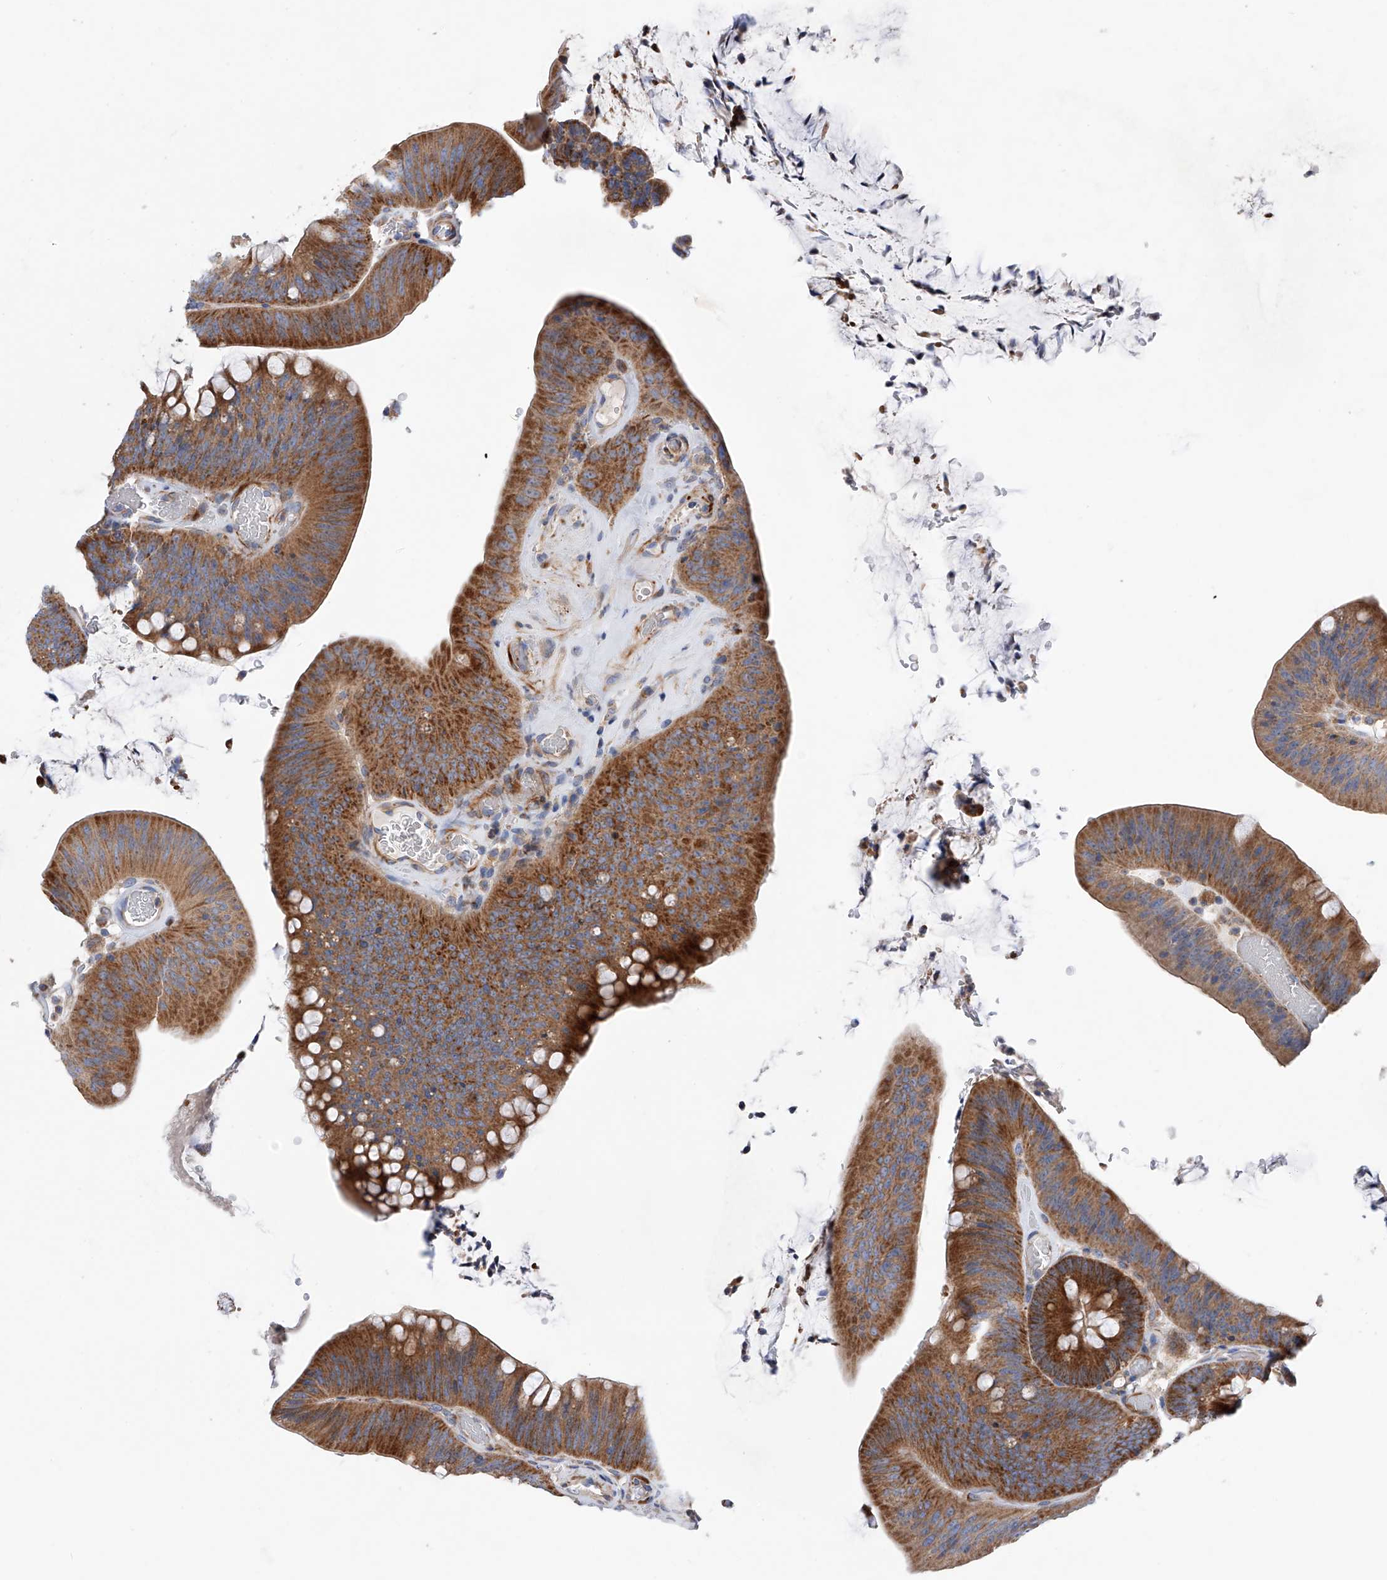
{"staining": {"intensity": "moderate", "quantity": ">75%", "location": "cytoplasmic/membranous"}, "tissue": "colorectal cancer", "cell_type": "Tumor cells", "image_type": "cancer", "snomed": [{"axis": "morphology", "description": "Normal tissue, NOS"}, {"axis": "topography", "description": "Colon"}], "caption": "The immunohistochemical stain shows moderate cytoplasmic/membranous staining in tumor cells of colorectal cancer tissue.", "gene": "MLYCD", "patient": {"sex": "female", "age": 82}}